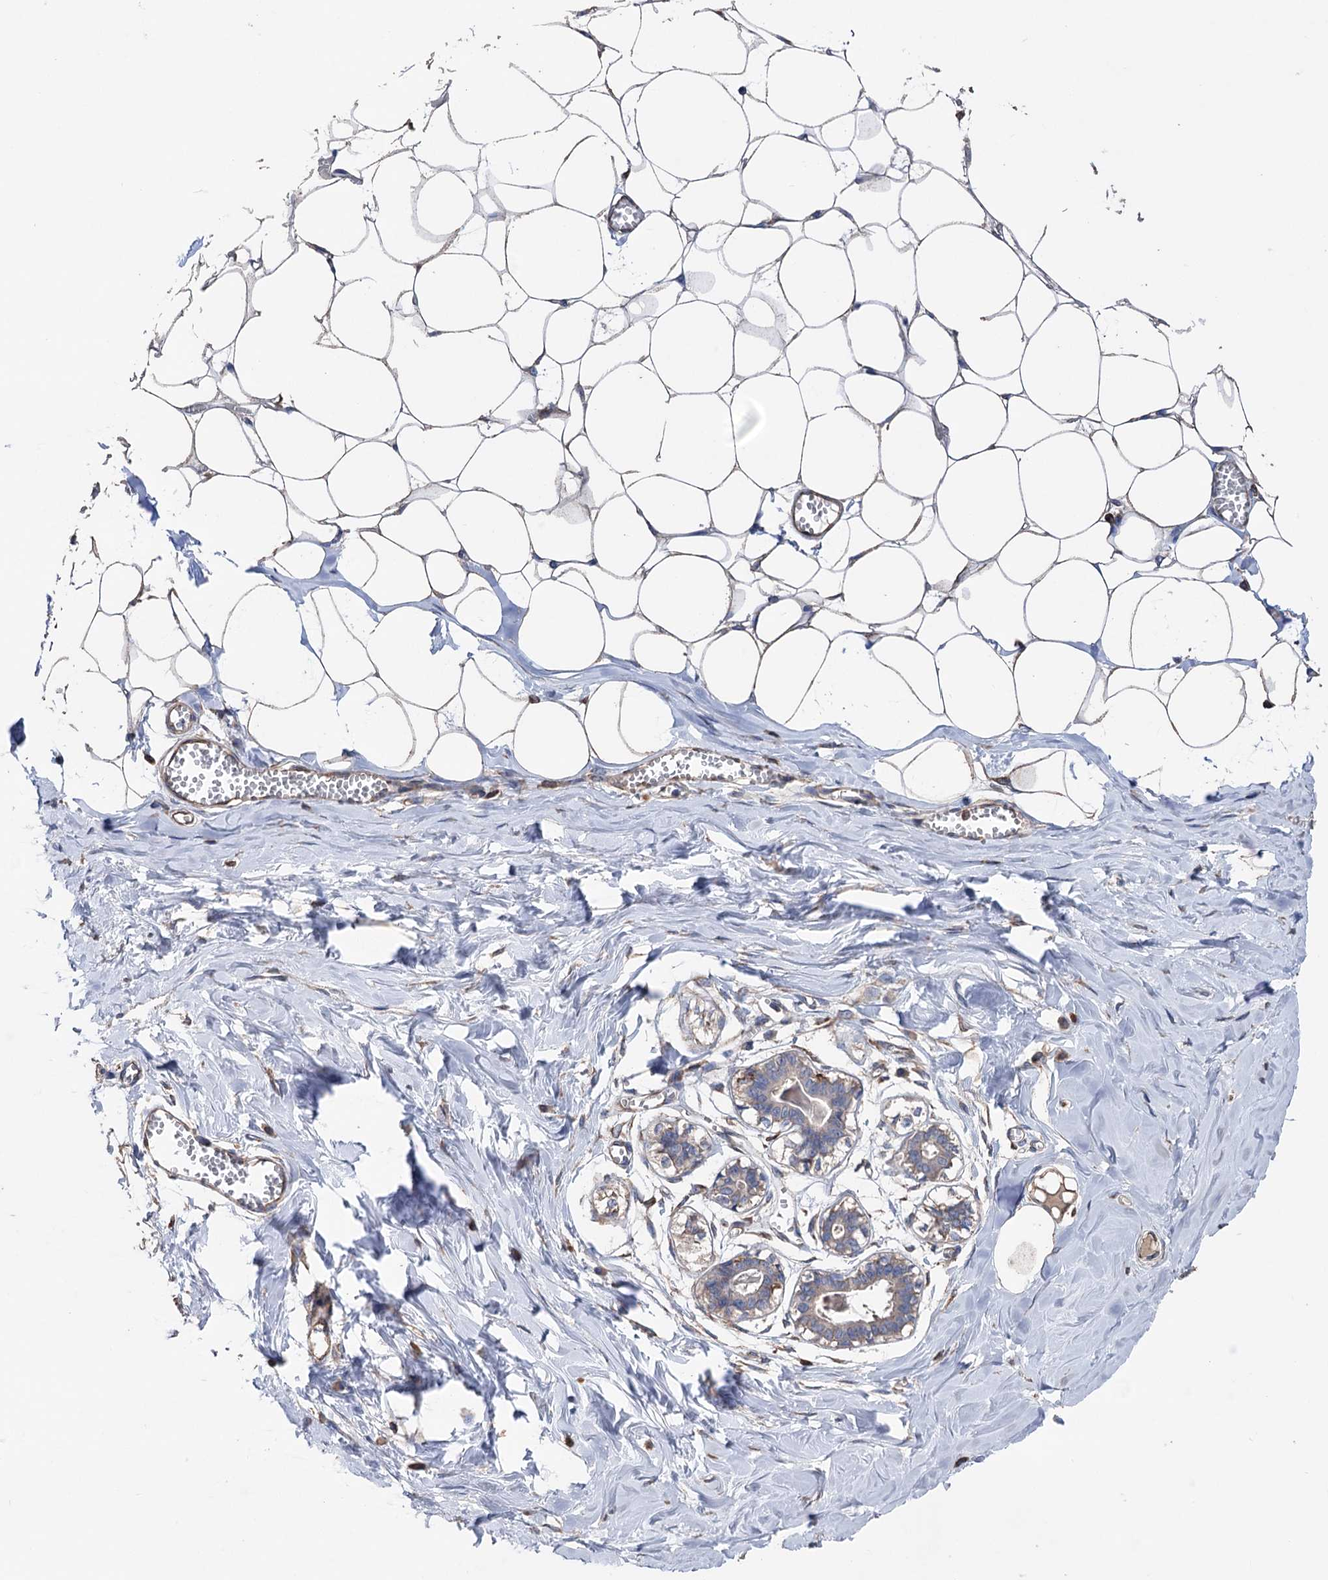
{"staining": {"intensity": "moderate", "quantity": "<25%", "location": "cytoplasmic/membranous"}, "tissue": "breast", "cell_type": "Adipocytes", "image_type": "normal", "snomed": [{"axis": "morphology", "description": "Normal tissue, NOS"}, {"axis": "topography", "description": "Breast"}], "caption": "High-magnification brightfield microscopy of normal breast stained with DAB (brown) and counterstained with hematoxylin (blue). adipocytes exhibit moderate cytoplasmic/membranous expression is appreciated in about<25% of cells. (DAB = brown stain, brightfield microscopy at high magnification).", "gene": "STING1", "patient": {"sex": "female", "age": 27}}